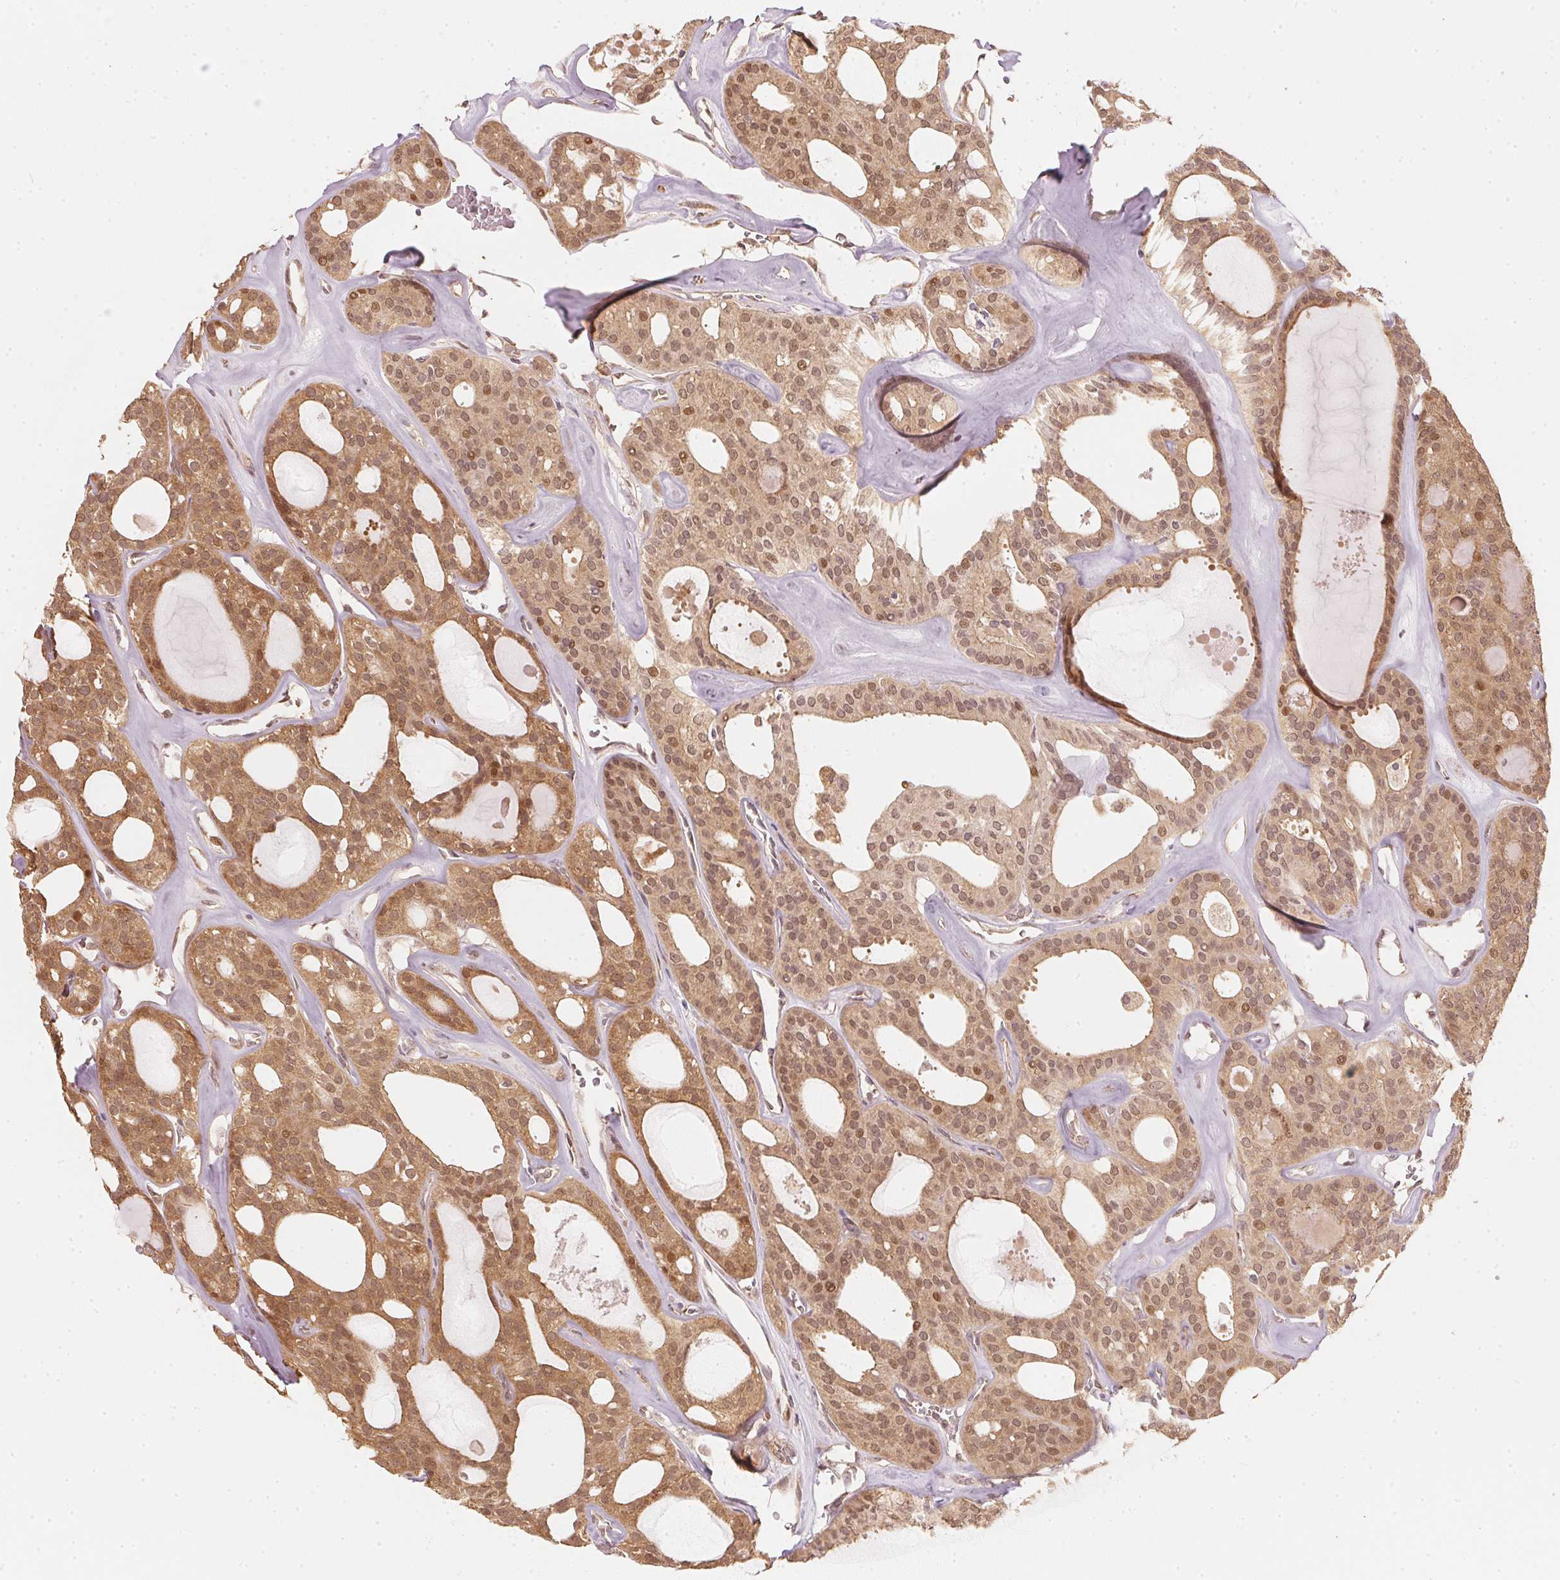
{"staining": {"intensity": "moderate", "quantity": ">75%", "location": "cytoplasmic/membranous,nuclear"}, "tissue": "thyroid cancer", "cell_type": "Tumor cells", "image_type": "cancer", "snomed": [{"axis": "morphology", "description": "Follicular adenoma carcinoma, NOS"}, {"axis": "topography", "description": "Thyroid gland"}], "caption": "Follicular adenoma carcinoma (thyroid) stained with immunohistochemistry demonstrates moderate cytoplasmic/membranous and nuclear positivity in about >75% of tumor cells.", "gene": "UBE2L3", "patient": {"sex": "male", "age": 75}}